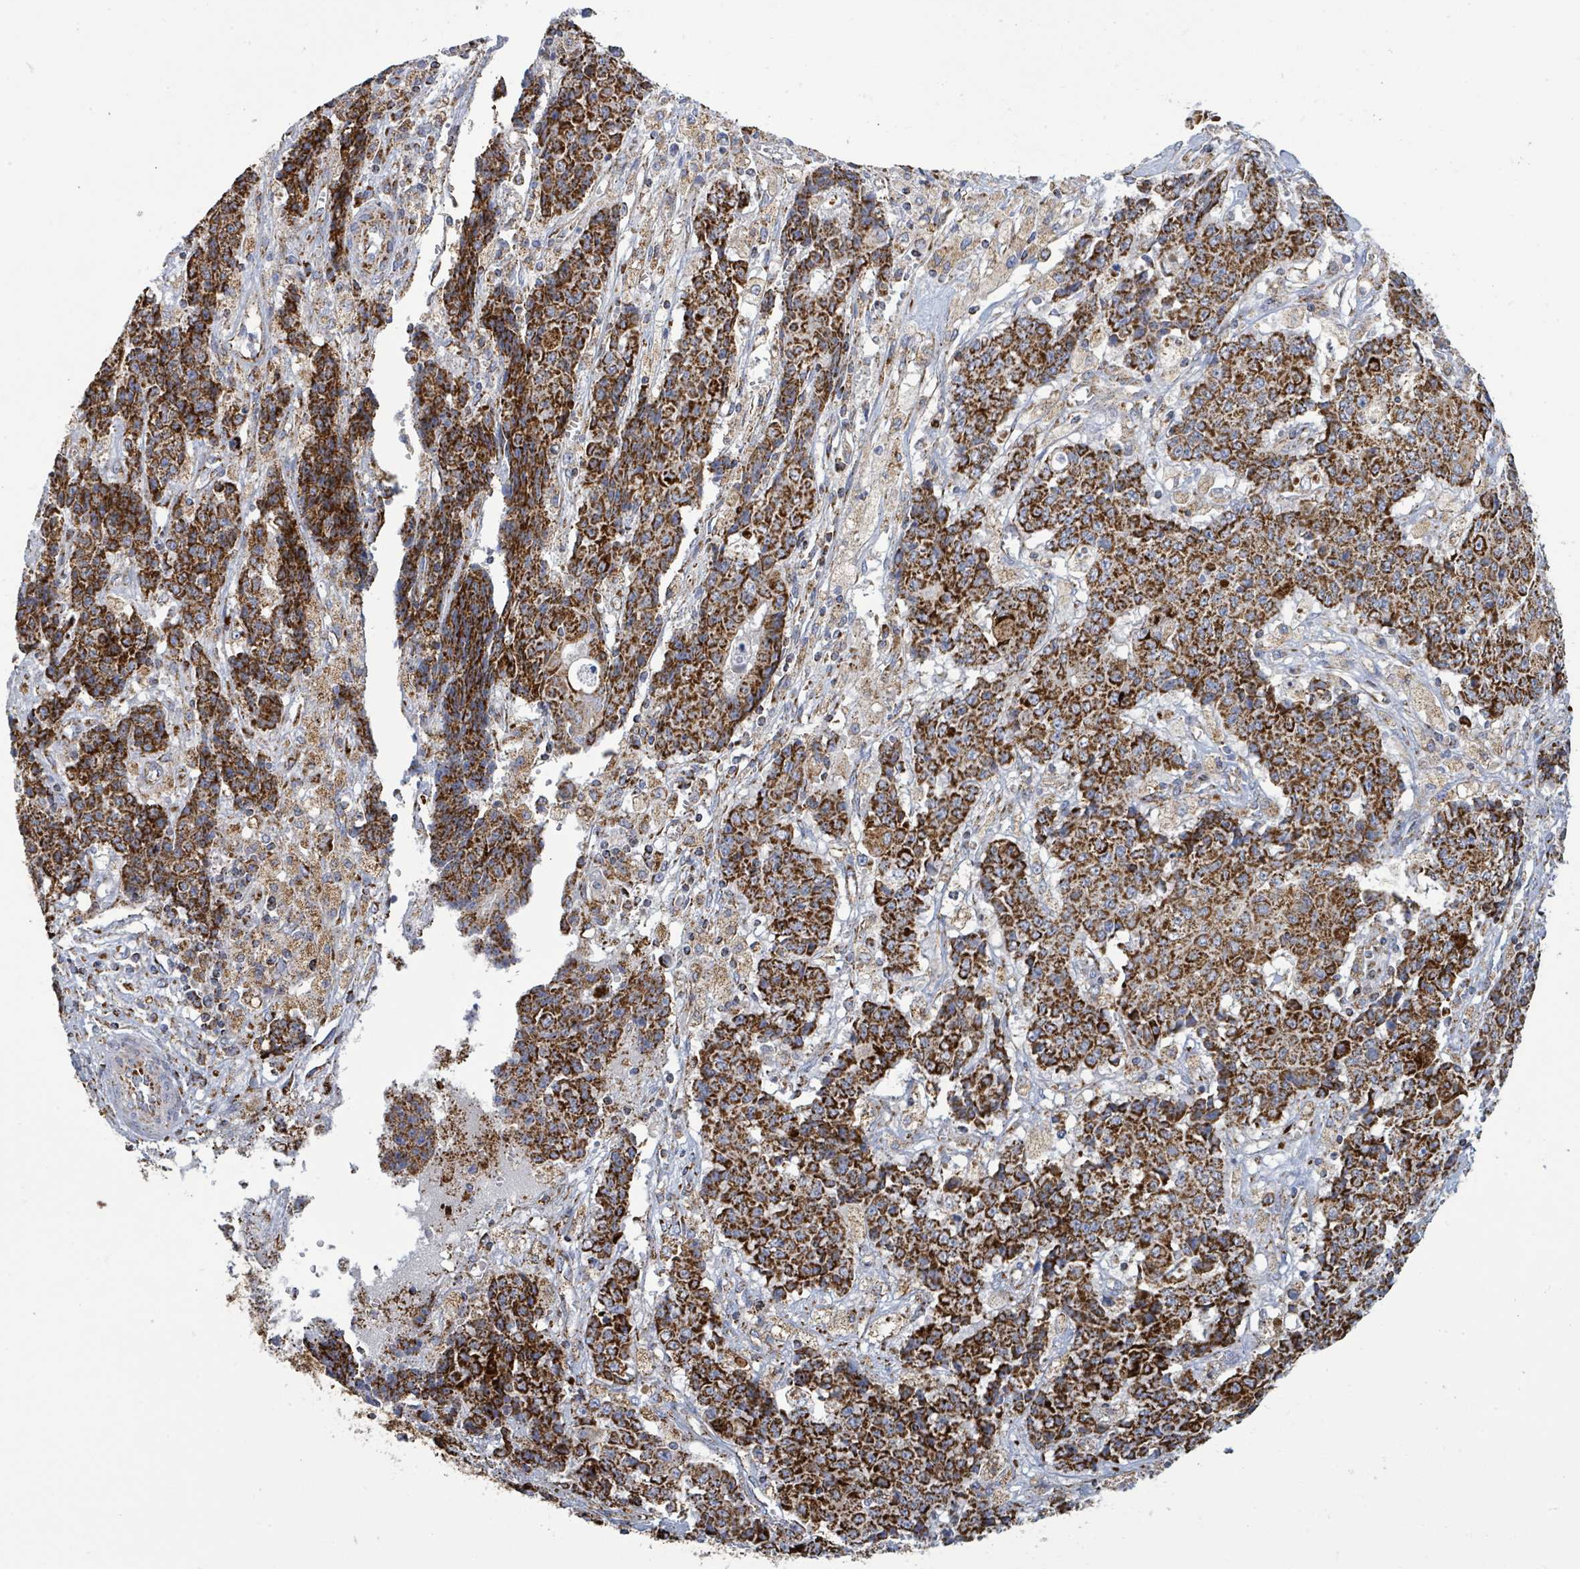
{"staining": {"intensity": "strong", "quantity": ">75%", "location": "cytoplasmic/membranous"}, "tissue": "ovarian cancer", "cell_type": "Tumor cells", "image_type": "cancer", "snomed": [{"axis": "morphology", "description": "Carcinoma, endometroid"}, {"axis": "topography", "description": "Ovary"}], "caption": "An image of endometroid carcinoma (ovarian) stained for a protein reveals strong cytoplasmic/membranous brown staining in tumor cells. (DAB (3,3'-diaminobenzidine) IHC with brightfield microscopy, high magnification).", "gene": "SUCLG2", "patient": {"sex": "female", "age": 42}}